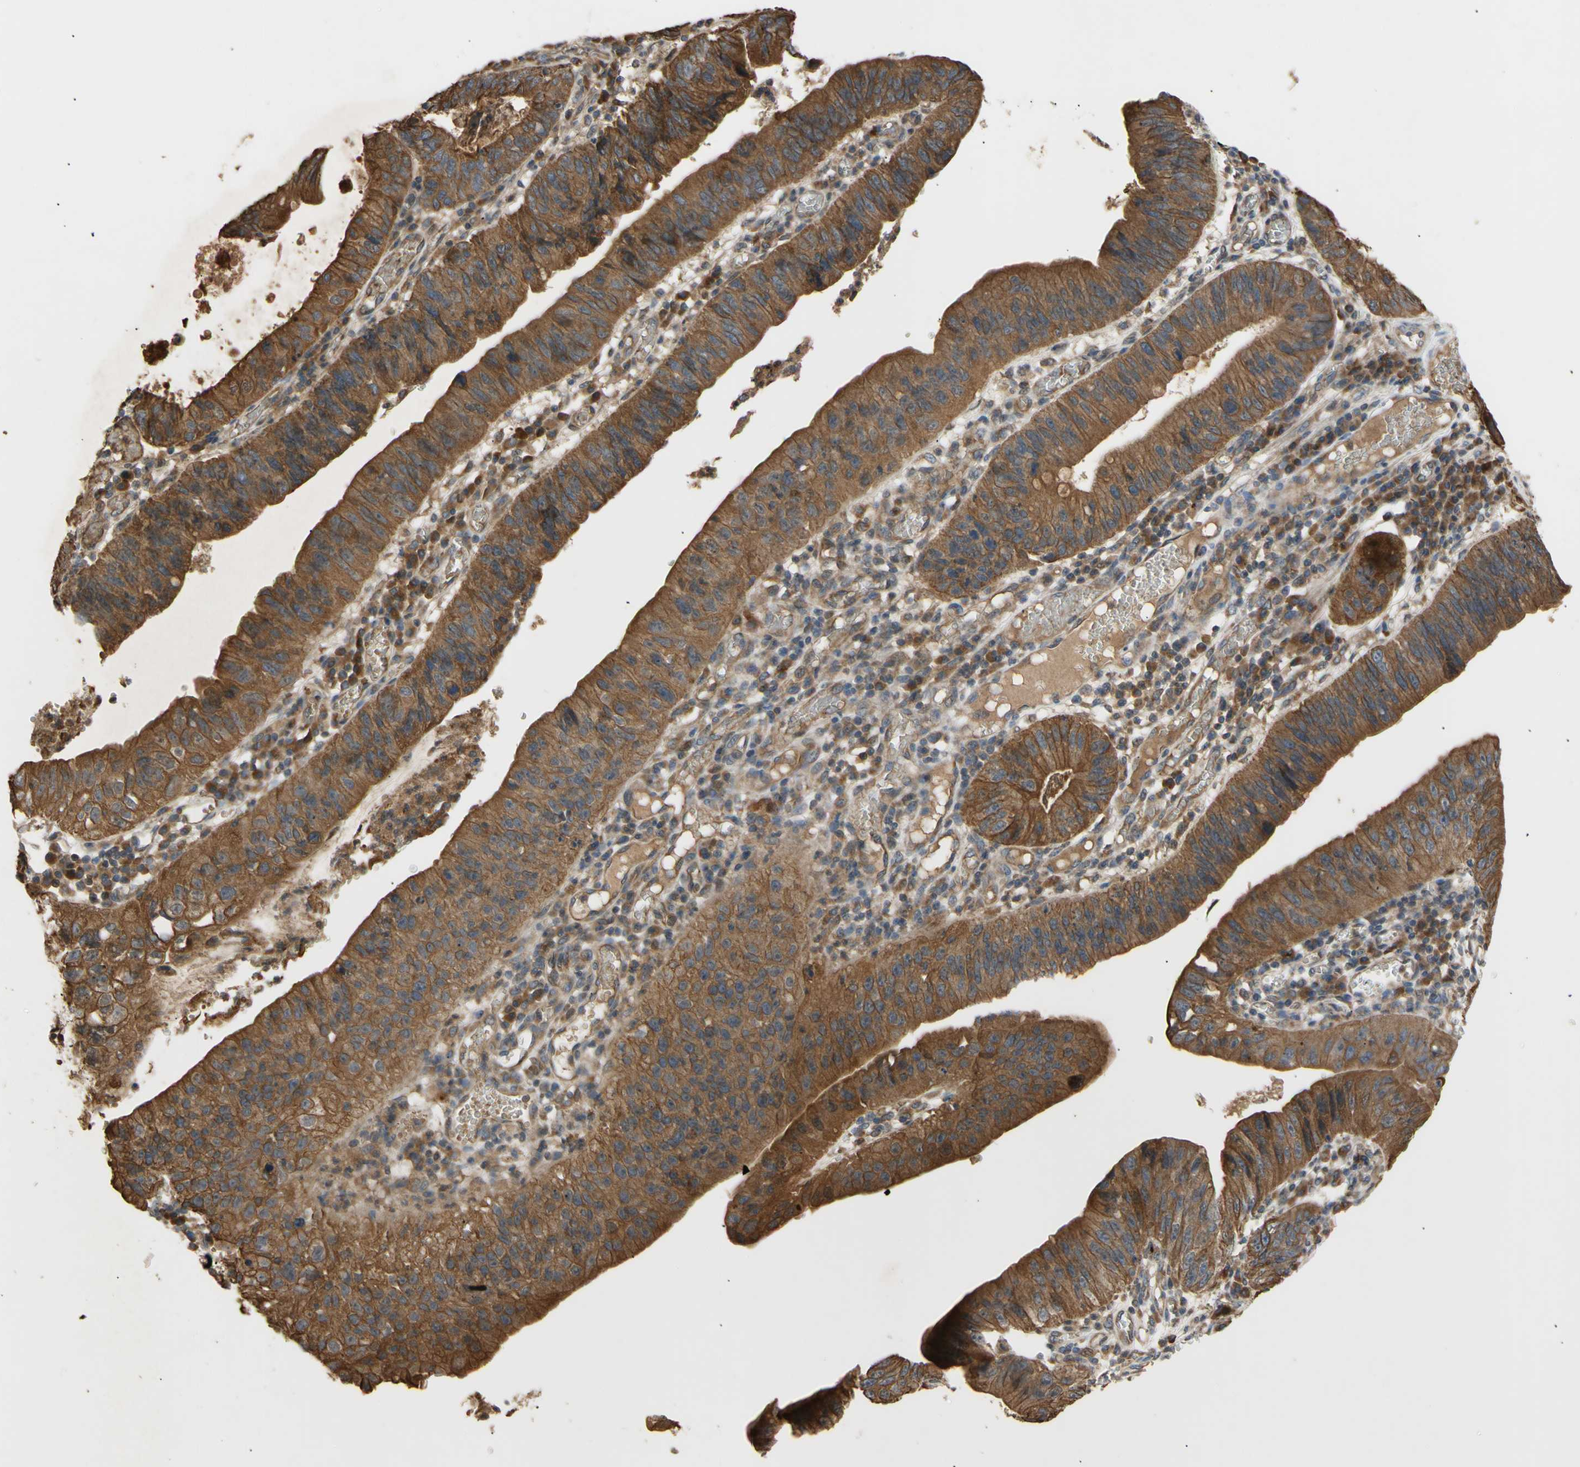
{"staining": {"intensity": "moderate", "quantity": ">75%", "location": "cytoplasmic/membranous"}, "tissue": "stomach cancer", "cell_type": "Tumor cells", "image_type": "cancer", "snomed": [{"axis": "morphology", "description": "Adenocarcinoma, NOS"}, {"axis": "topography", "description": "Stomach"}], "caption": "Tumor cells display moderate cytoplasmic/membranous expression in about >75% of cells in stomach cancer.", "gene": "PKN1", "patient": {"sex": "male", "age": 59}}